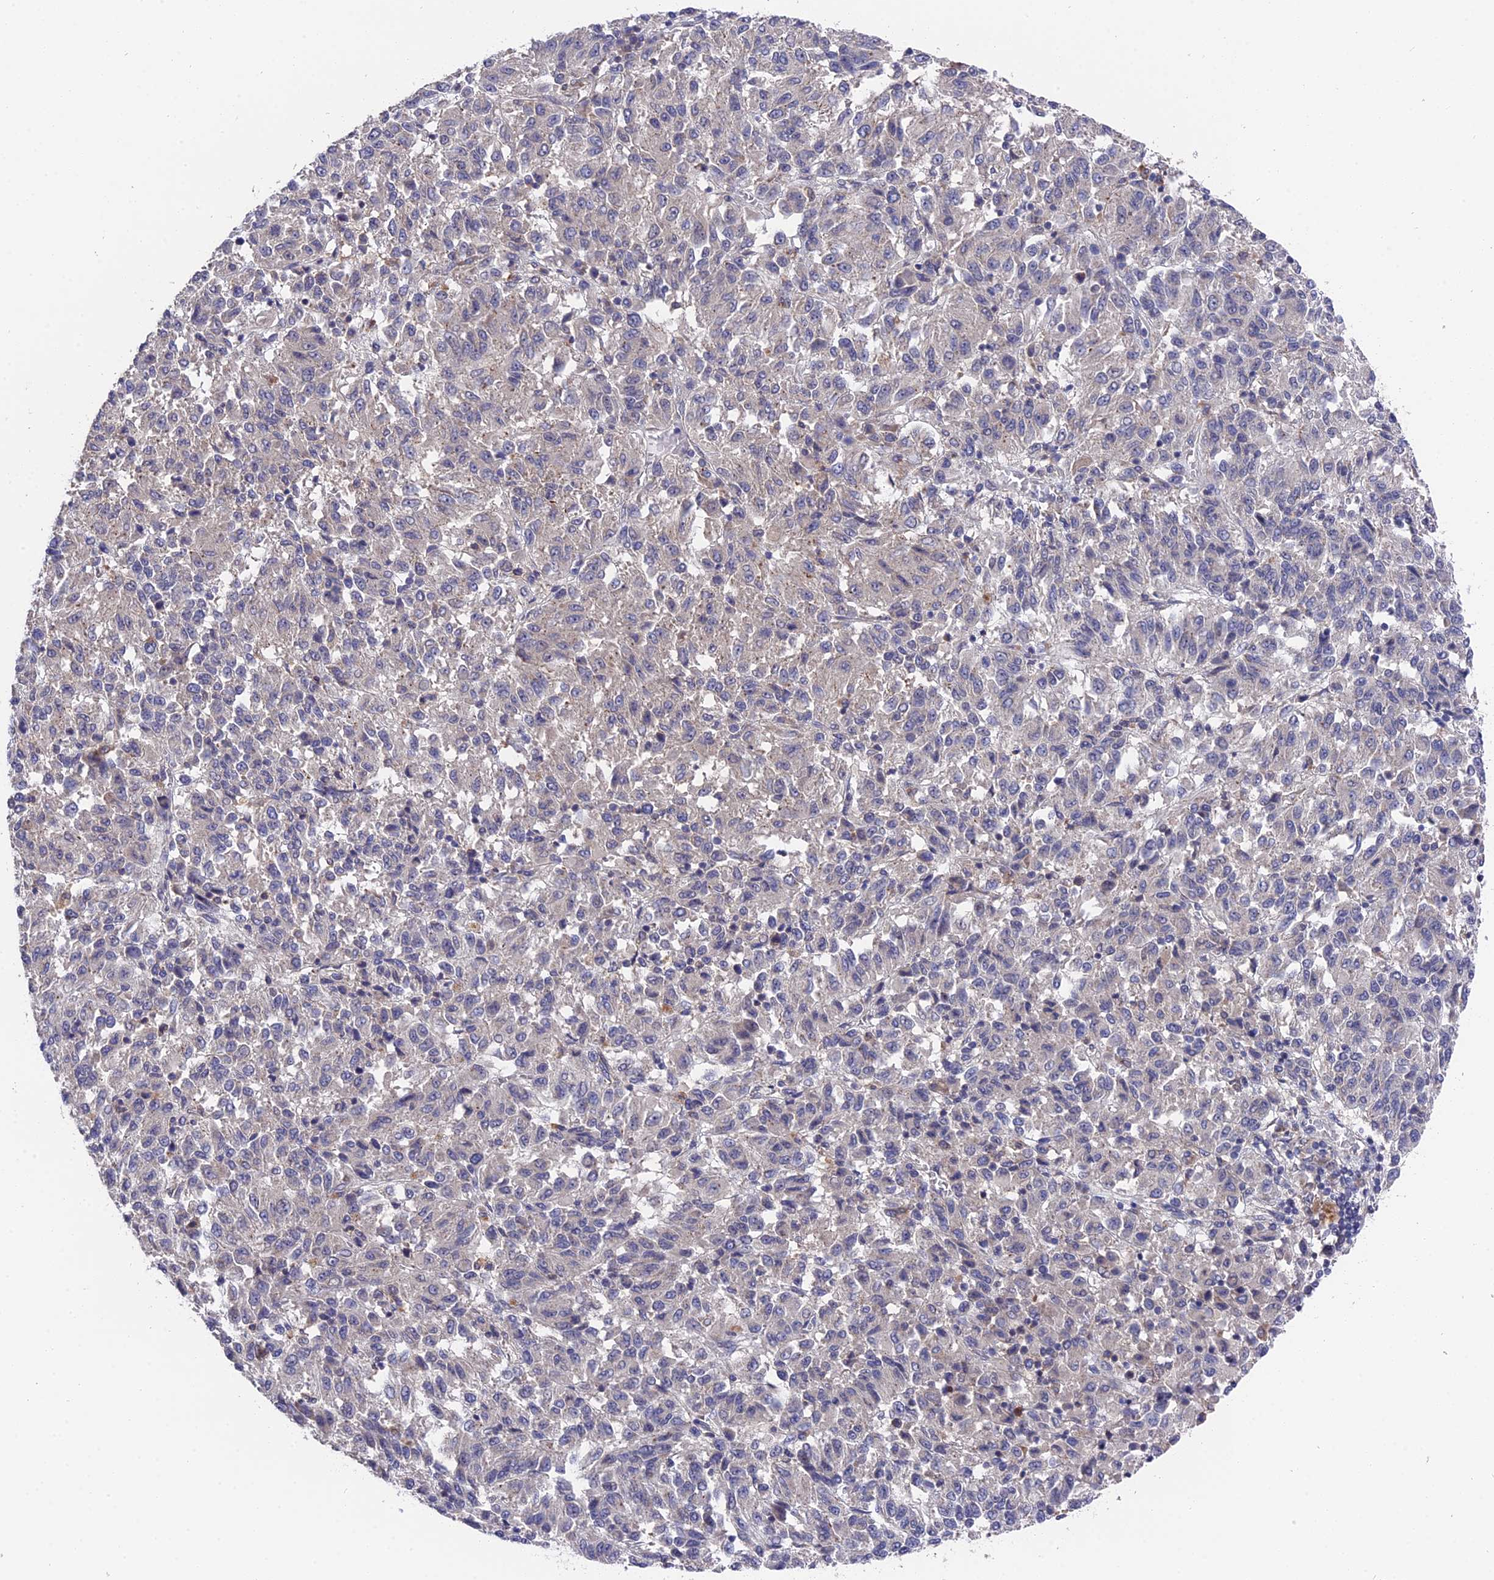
{"staining": {"intensity": "negative", "quantity": "none", "location": "none"}, "tissue": "melanoma", "cell_type": "Tumor cells", "image_type": "cancer", "snomed": [{"axis": "morphology", "description": "Malignant melanoma, Metastatic site"}, {"axis": "topography", "description": "Lung"}], "caption": "Immunohistochemistry photomicrograph of neoplastic tissue: human melanoma stained with DAB demonstrates no significant protein staining in tumor cells.", "gene": "ZCCHC2", "patient": {"sex": "male", "age": 64}}